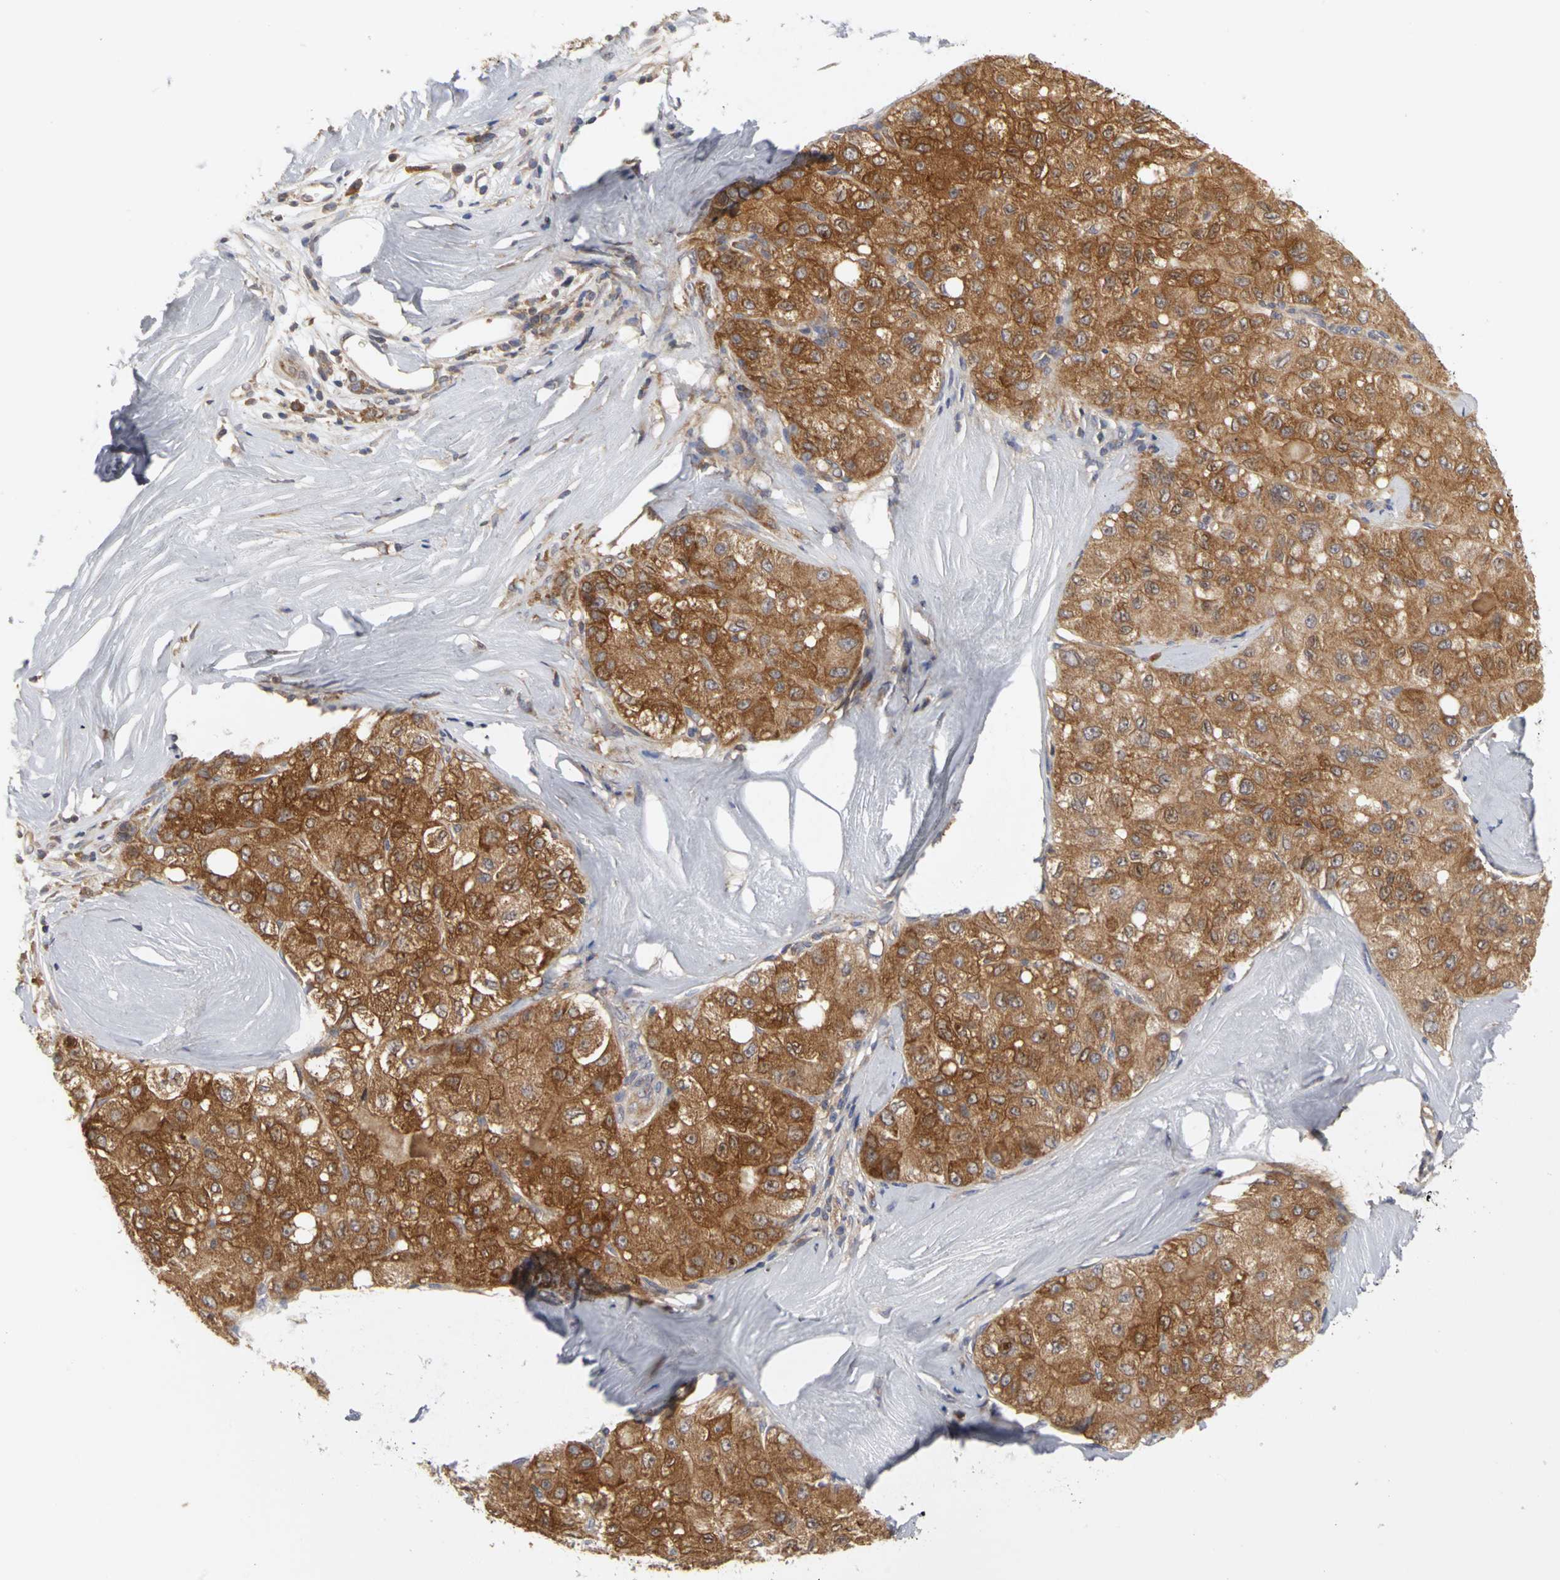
{"staining": {"intensity": "strong", "quantity": ">75%", "location": "cytoplasmic/membranous"}, "tissue": "liver cancer", "cell_type": "Tumor cells", "image_type": "cancer", "snomed": [{"axis": "morphology", "description": "Carcinoma, Hepatocellular, NOS"}, {"axis": "topography", "description": "Liver"}], "caption": "A high-resolution photomicrograph shows immunohistochemistry (IHC) staining of hepatocellular carcinoma (liver), which reveals strong cytoplasmic/membranous expression in approximately >75% of tumor cells.", "gene": "IRAK1", "patient": {"sex": "male", "age": 80}}